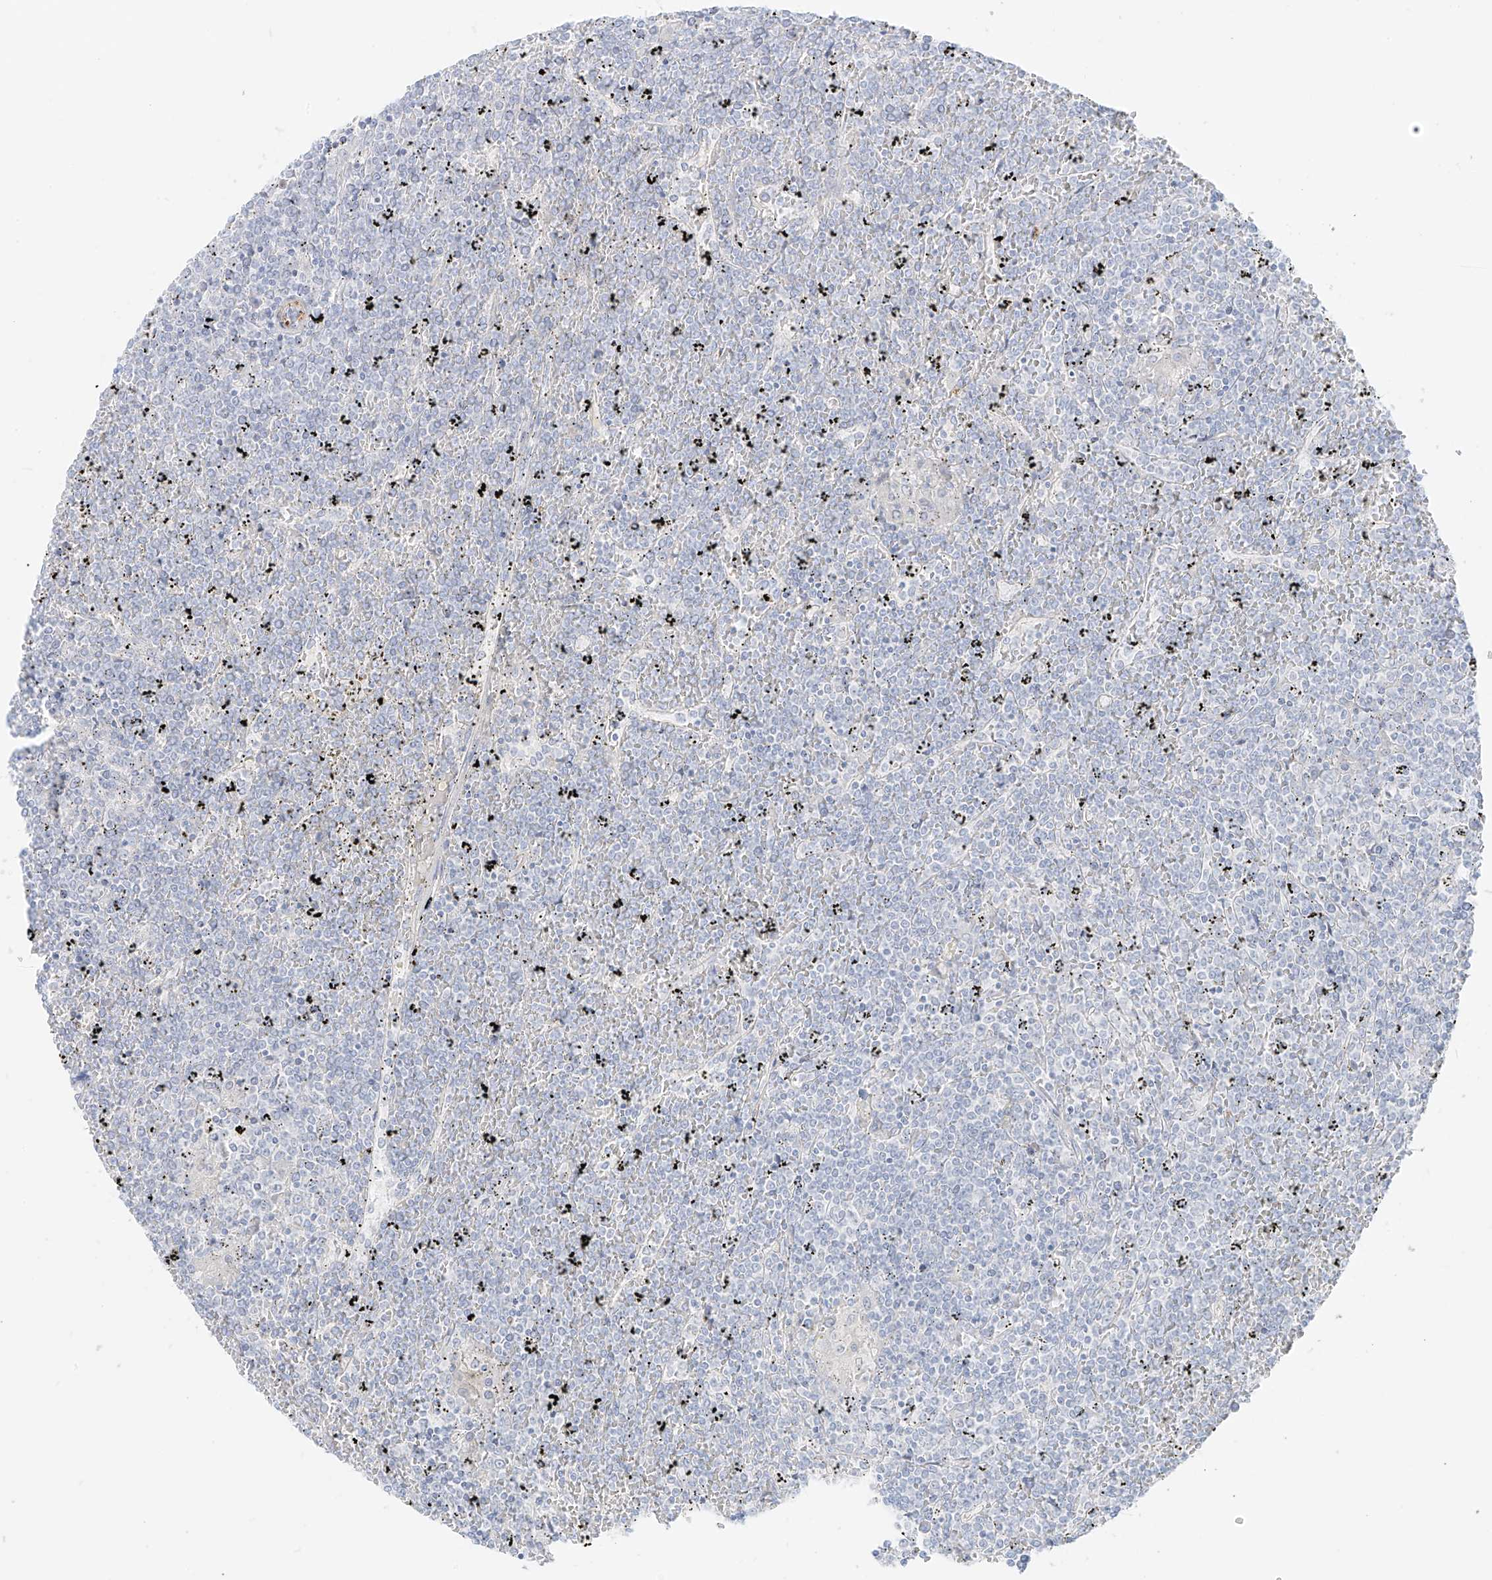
{"staining": {"intensity": "negative", "quantity": "none", "location": "none"}, "tissue": "lymphoma", "cell_type": "Tumor cells", "image_type": "cancer", "snomed": [{"axis": "morphology", "description": "Malignant lymphoma, non-Hodgkin's type, Low grade"}, {"axis": "topography", "description": "Spleen"}], "caption": "A histopathology image of human malignant lymphoma, non-Hodgkin's type (low-grade) is negative for staining in tumor cells.", "gene": "C11orf87", "patient": {"sex": "female", "age": 19}}